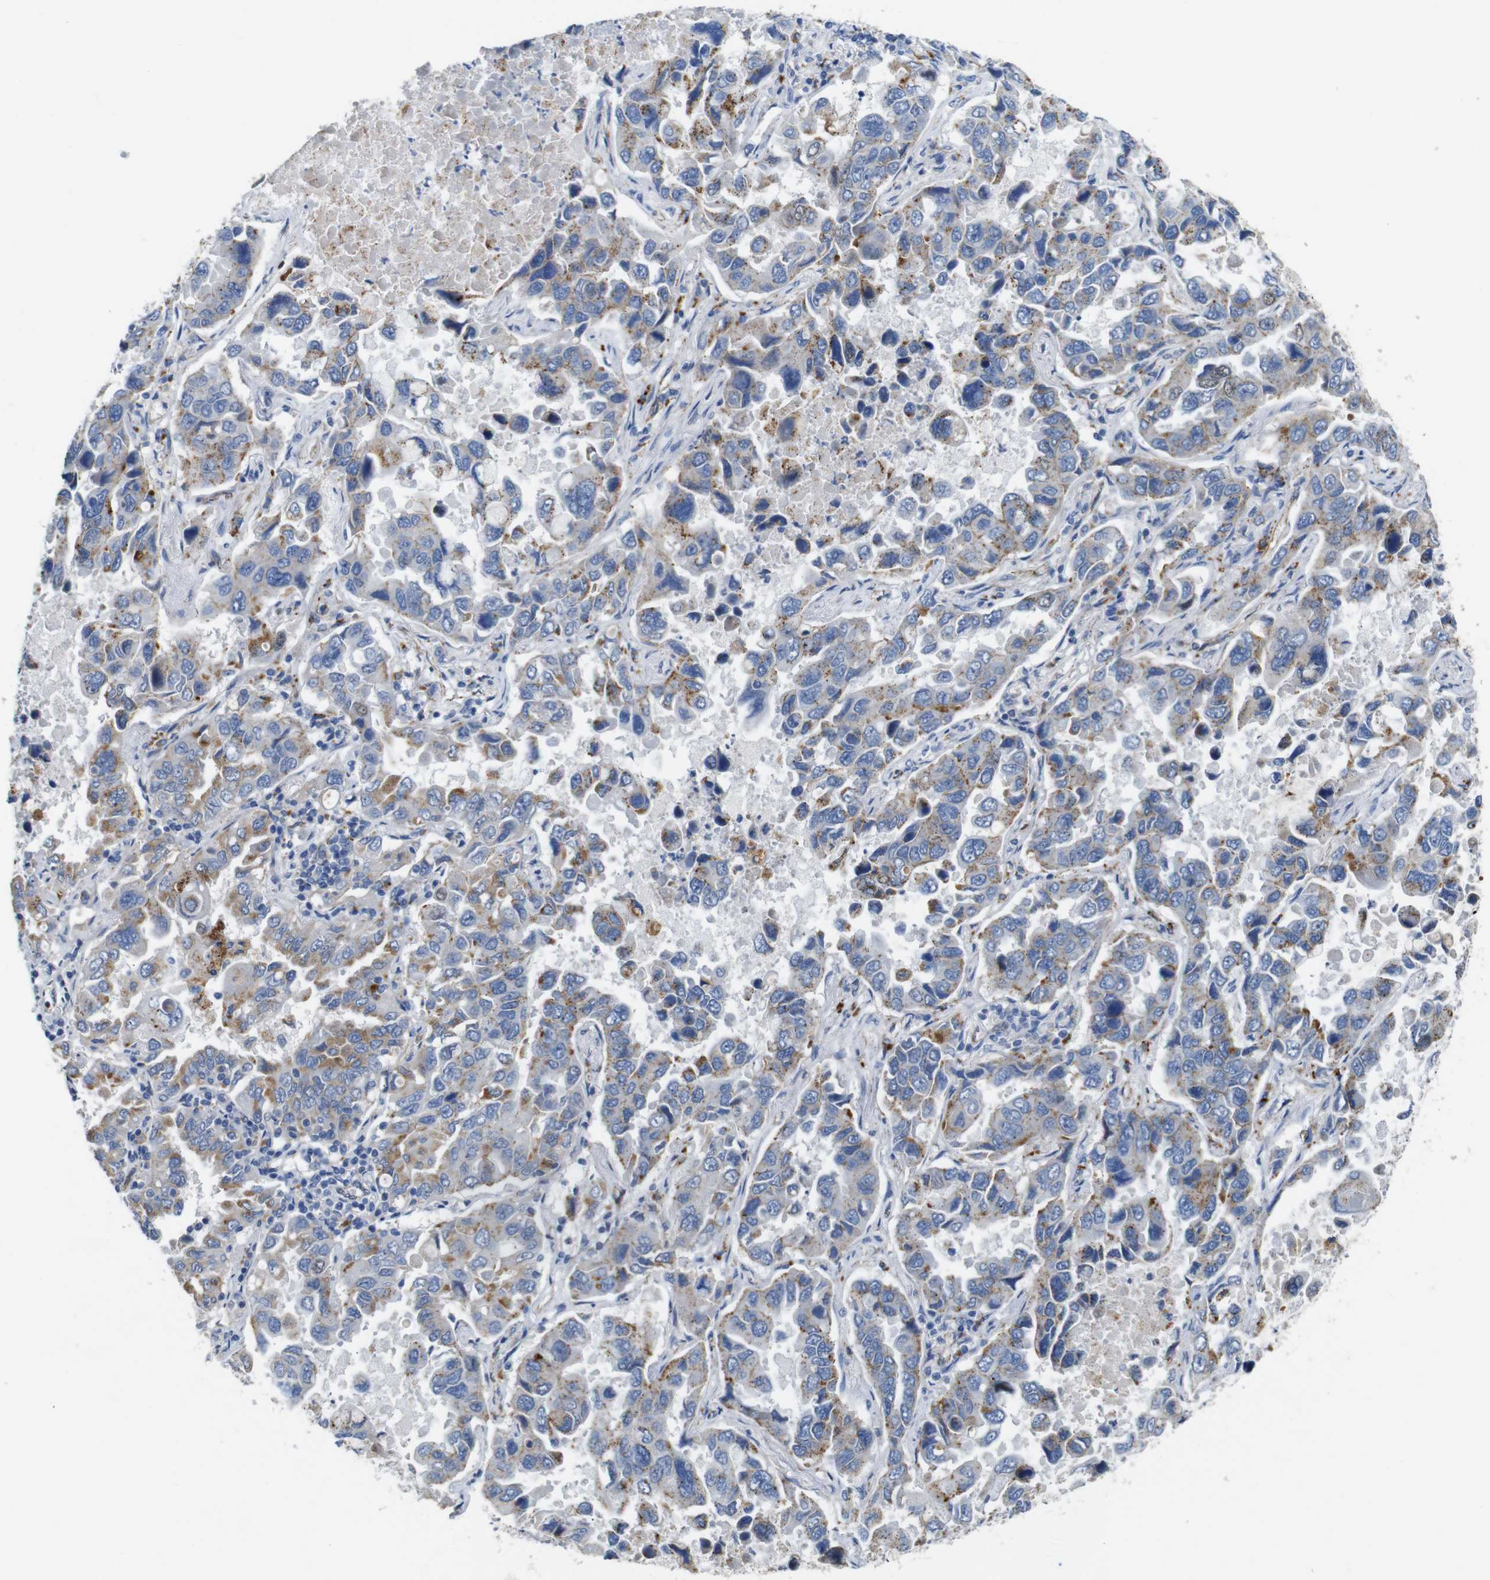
{"staining": {"intensity": "weak", "quantity": "25%-75%", "location": "cytoplasmic/membranous"}, "tissue": "lung cancer", "cell_type": "Tumor cells", "image_type": "cancer", "snomed": [{"axis": "morphology", "description": "Adenocarcinoma, NOS"}, {"axis": "topography", "description": "Lung"}], "caption": "This photomicrograph displays lung cancer stained with immunohistochemistry to label a protein in brown. The cytoplasmic/membranous of tumor cells show weak positivity for the protein. Nuclei are counter-stained blue.", "gene": "NHLRC3", "patient": {"sex": "male", "age": 64}}